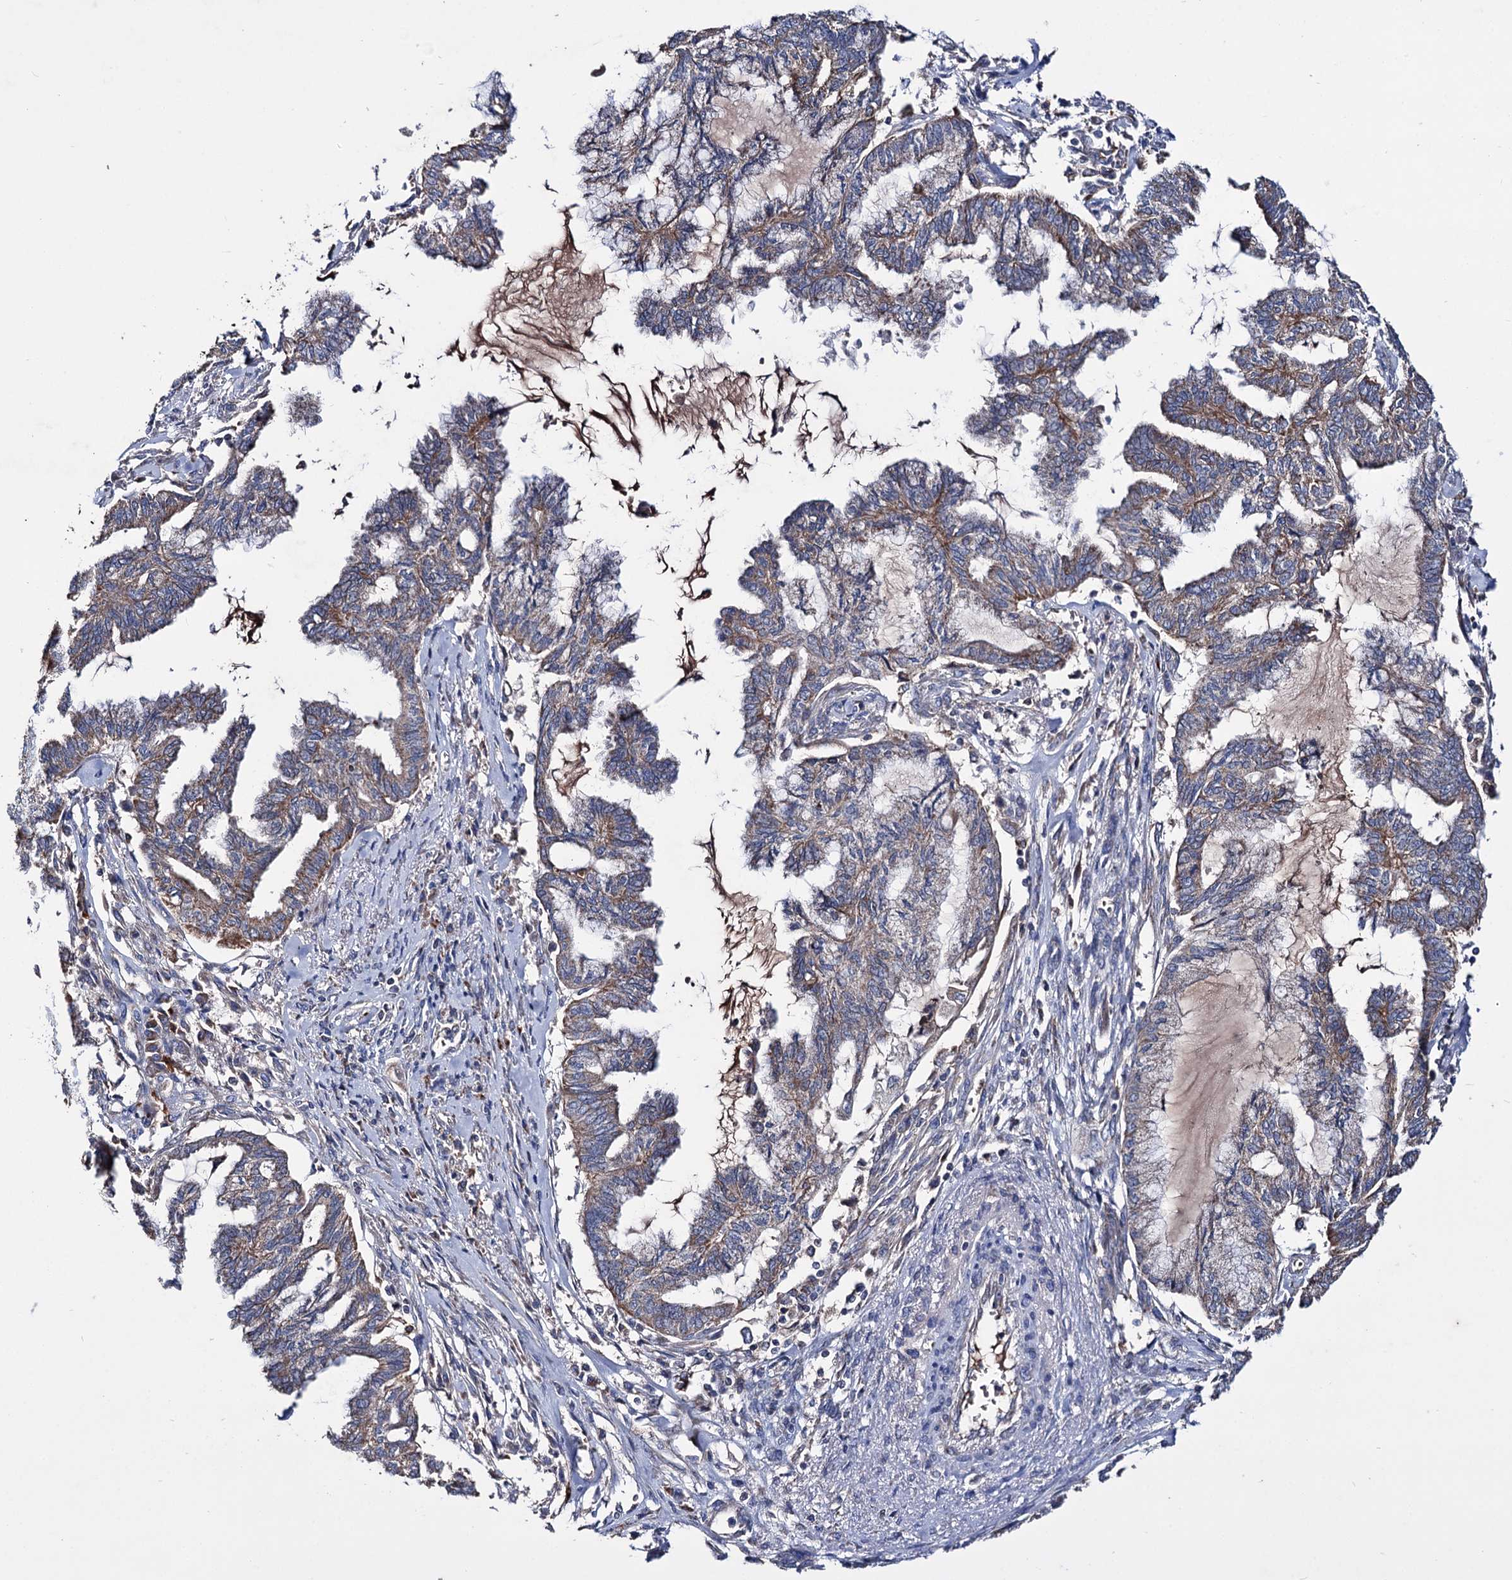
{"staining": {"intensity": "weak", "quantity": ">75%", "location": "cytoplasmic/membranous"}, "tissue": "endometrial cancer", "cell_type": "Tumor cells", "image_type": "cancer", "snomed": [{"axis": "morphology", "description": "Adenocarcinoma, NOS"}, {"axis": "topography", "description": "Endometrium"}], "caption": "A low amount of weak cytoplasmic/membranous positivity is identified in about >75% of tumor cells in endometrial cancer (adenocarcinoma) tissue.", "gene": "CLPB", "patient": {"sex": "female", "age": 86}}